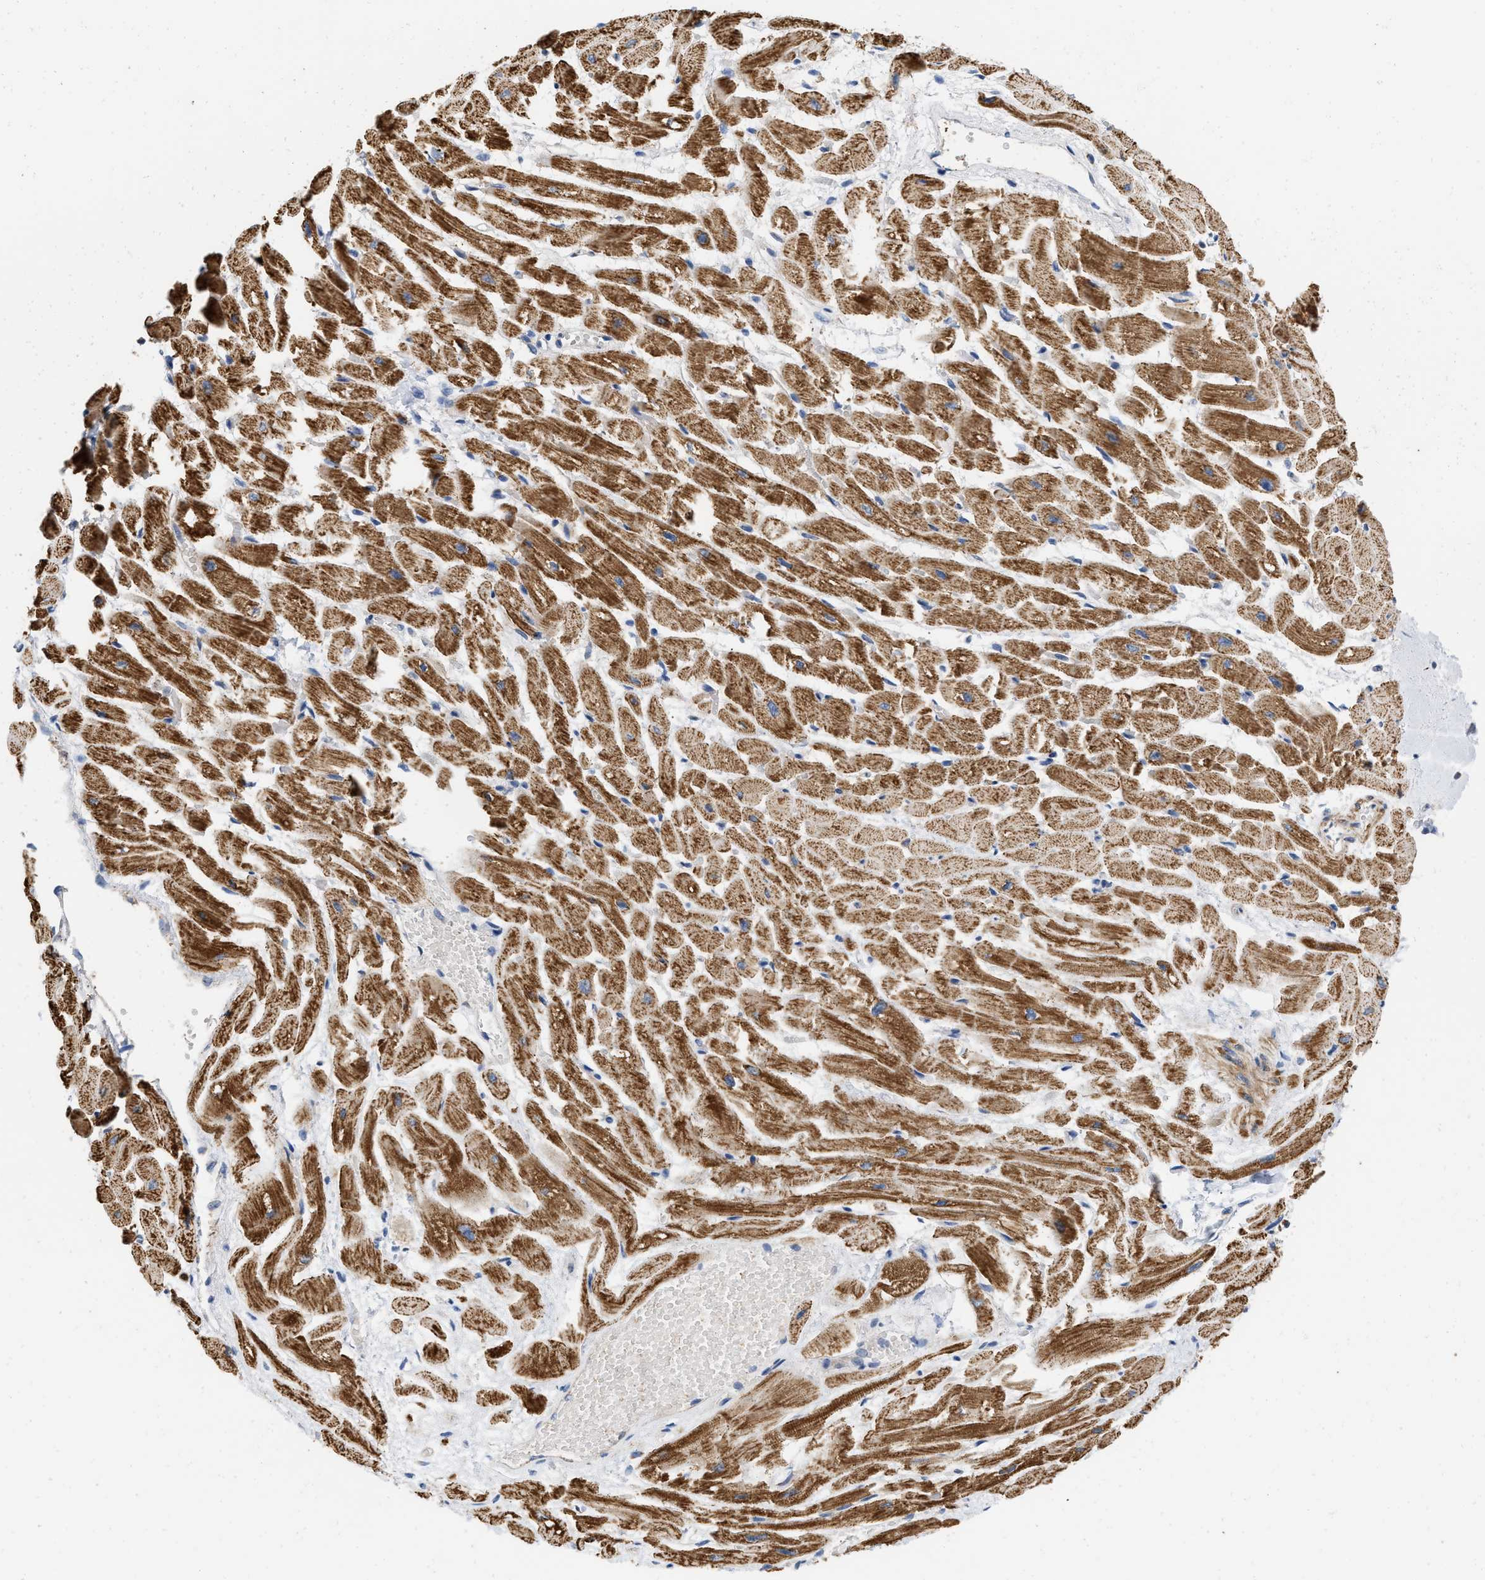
{"staining": {"intensity": "strong", "quantity": ">75%", "location": "cytoplasmic/membranous"}, "tissue": "heart muscle", "cell_type": "Cardiomyocytes", "image_type": "normal", "snomed": [{"axis": "morphology", "description": "Normal tissue, NOS"}, {"axis": "topography", "description": "Heart"}], "caption": "Human heart muscle stained for a protein (brown) exhibits strong cytoplasmic/membranous positive expression in approximately >75% of cardiomyocytes.", "gene": "GRB10", "patient": {"sex": "male", "age": 45}}